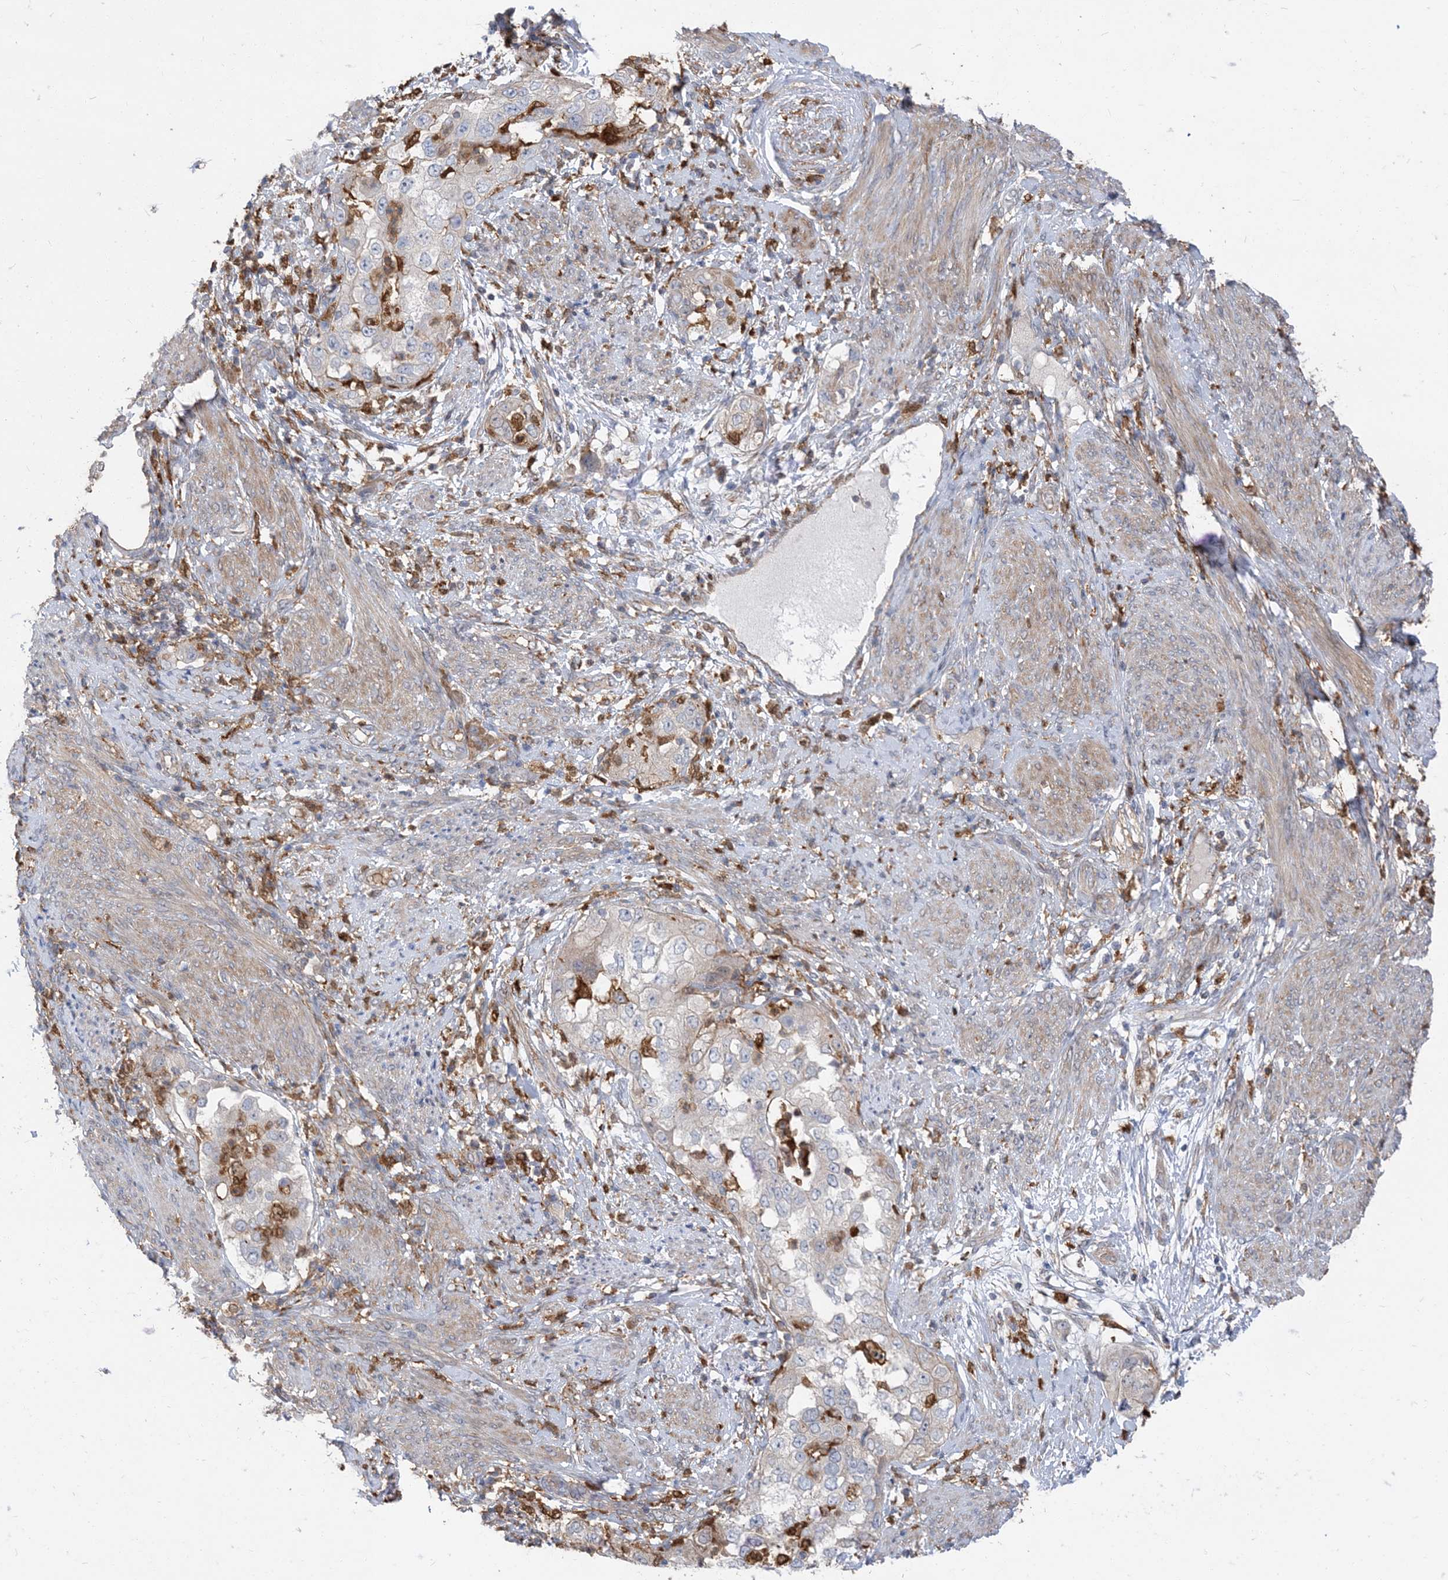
{"staining": {"intensity": "negative", "quantity": "none", "location": "none"}, "tissue": "endometrial cancer", "cell_type": "Tumor cells", "image_type": "cancer", "snomed": [{"axis": "morphology", "description": "Adenocarcinoma, NOS"}, {"axis": "topography", "description": "Endometrium"}], "caption": "High power microscopy photomicrograph of an immunohistochemistry (IHC) photomicrograph of endometrial cancer (adenocarcinoma), revealing no significant expression in tumor cells.", "gene": "NAGK", "patient": {"sex": "female", "age": 85}}